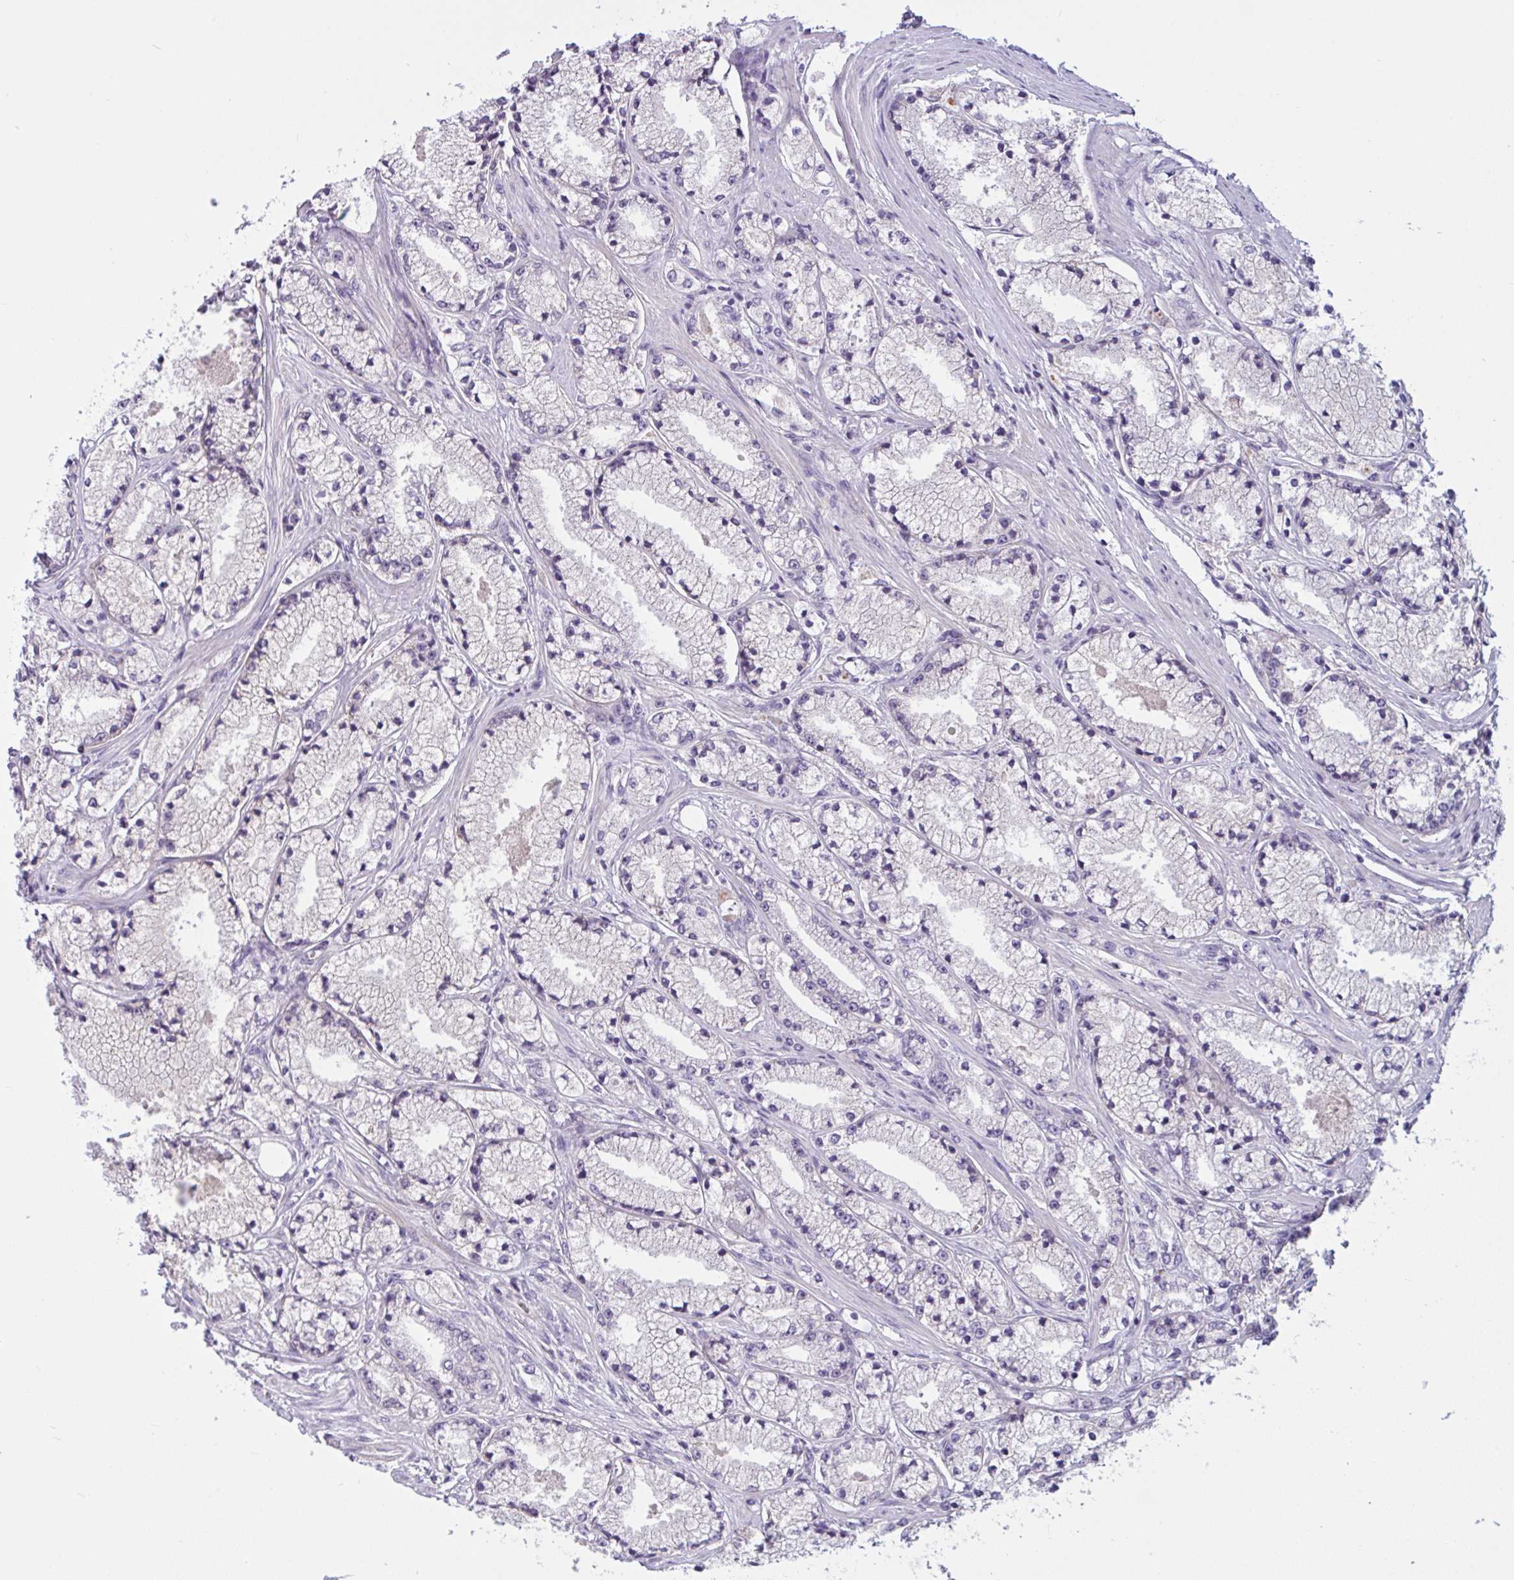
{"staining": {"intensity": "negative", "quantity": "none", "location": "none"}, "tissue": "prostate cancer", "cell_type": "Tumor cells", "image_type": "cancer", "snomed": [{"axis": "morphology", "description": "Adenocarcinoma, High grade"}, {"axis": "topography", "description": "Prostate"}], "caption": "Immunohistochemistry (IHC) micrograph of human prostate cancer (high-grade adenocarcinoma) stained for a protein (brown), which exhibits no expression in tumor cells.", "gene": "TTC7B", "patient": {"sex": "male", "age": 63}}